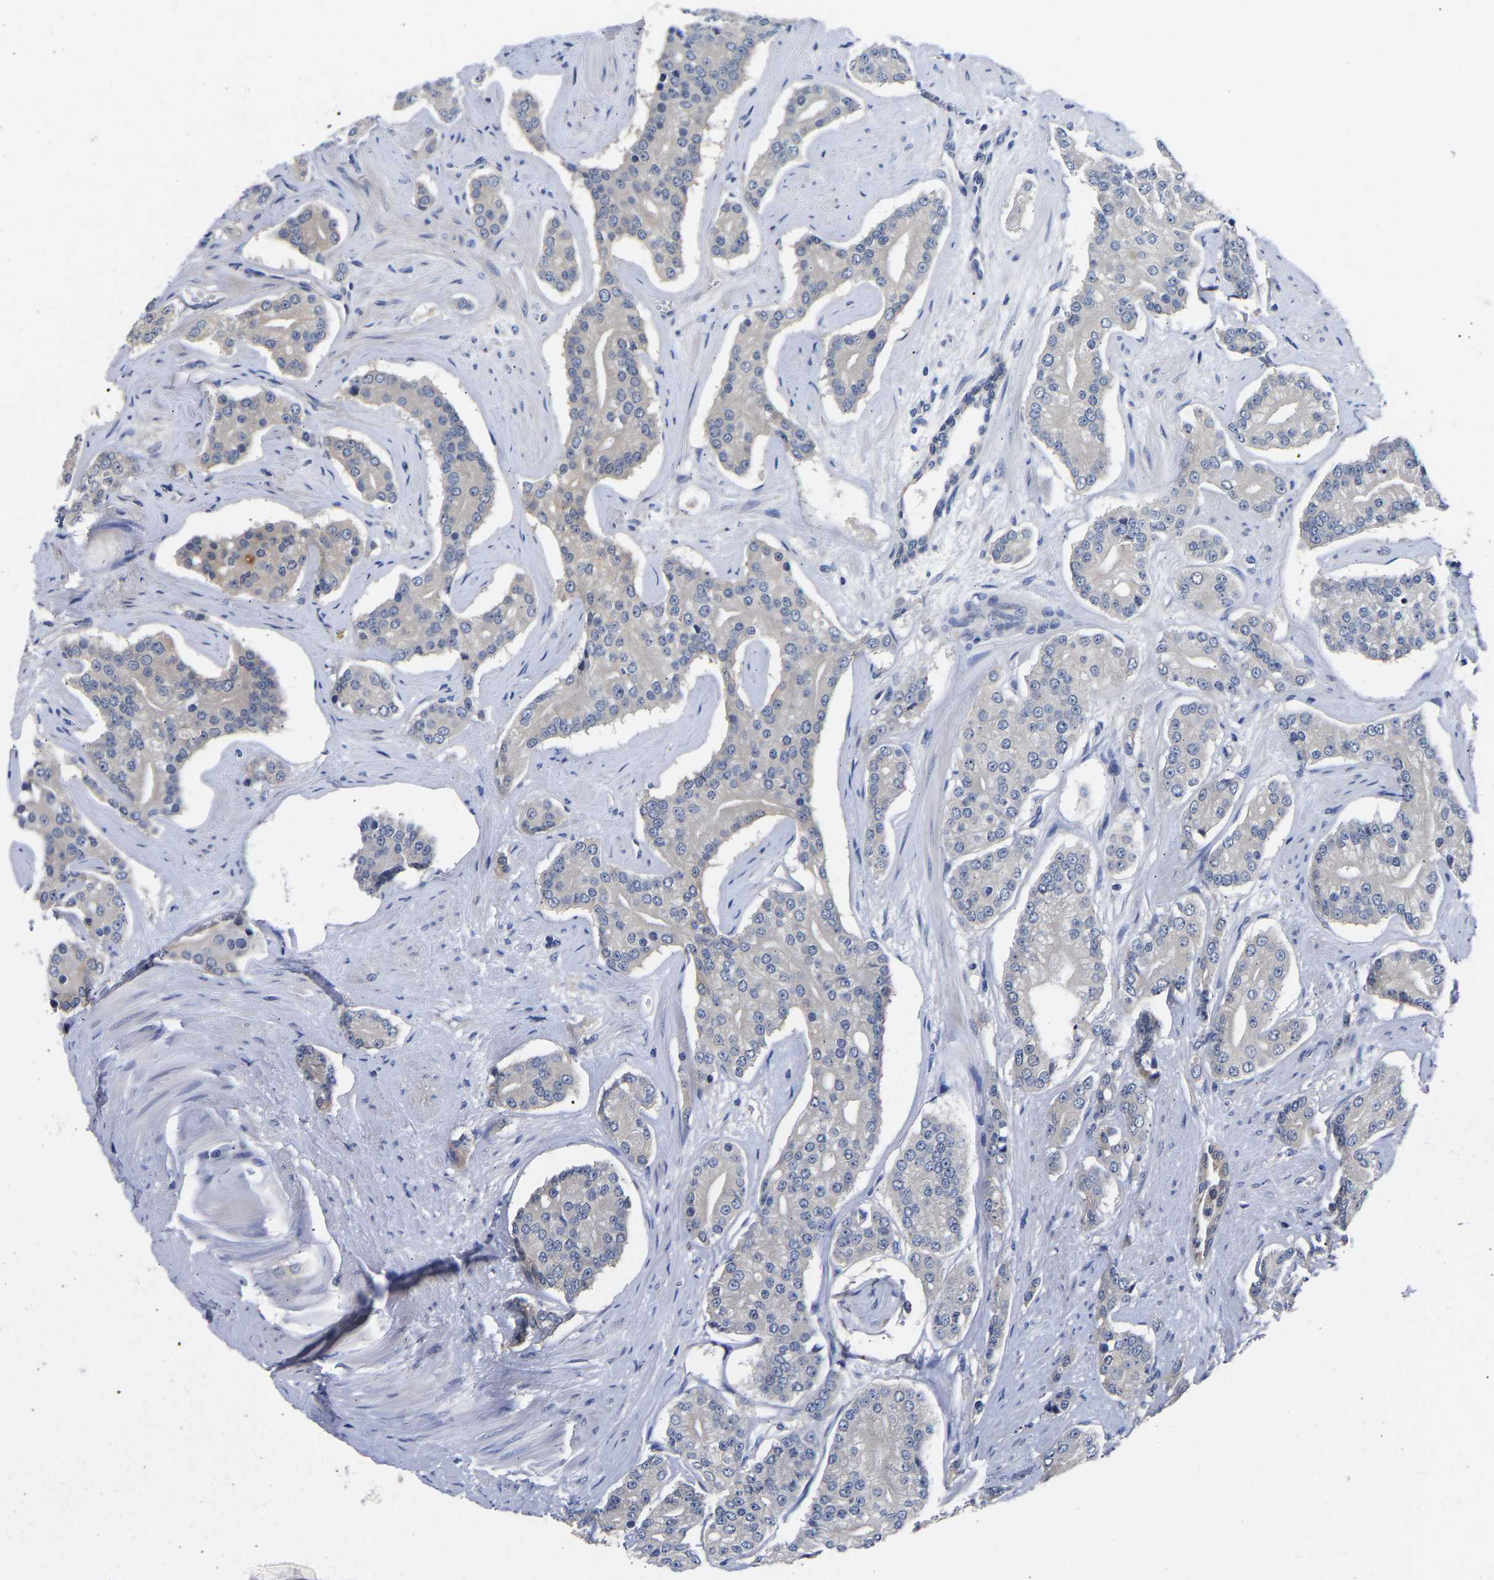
{"staining": {"intensity": "negative", "quantity": "none", "location": "none"}, "tissue": "prostate cancer", "cell_type": "Tumor cells", "image_type": "cancer", "snomed": [{"axis": "morphology", "description": "Adenocarcinoma, High grade"}, {"axis": "topography", "description": "Prostate"}], "caption": "DAB (3,3'-diaminobenzidine) immunohistochemical staining of human prostate cancer (high-grade adenocarcinoma) reveals no significant staining in tumor cells.", "gene": "CCDC6", "patient": {"sex": "male", "age": 71}}